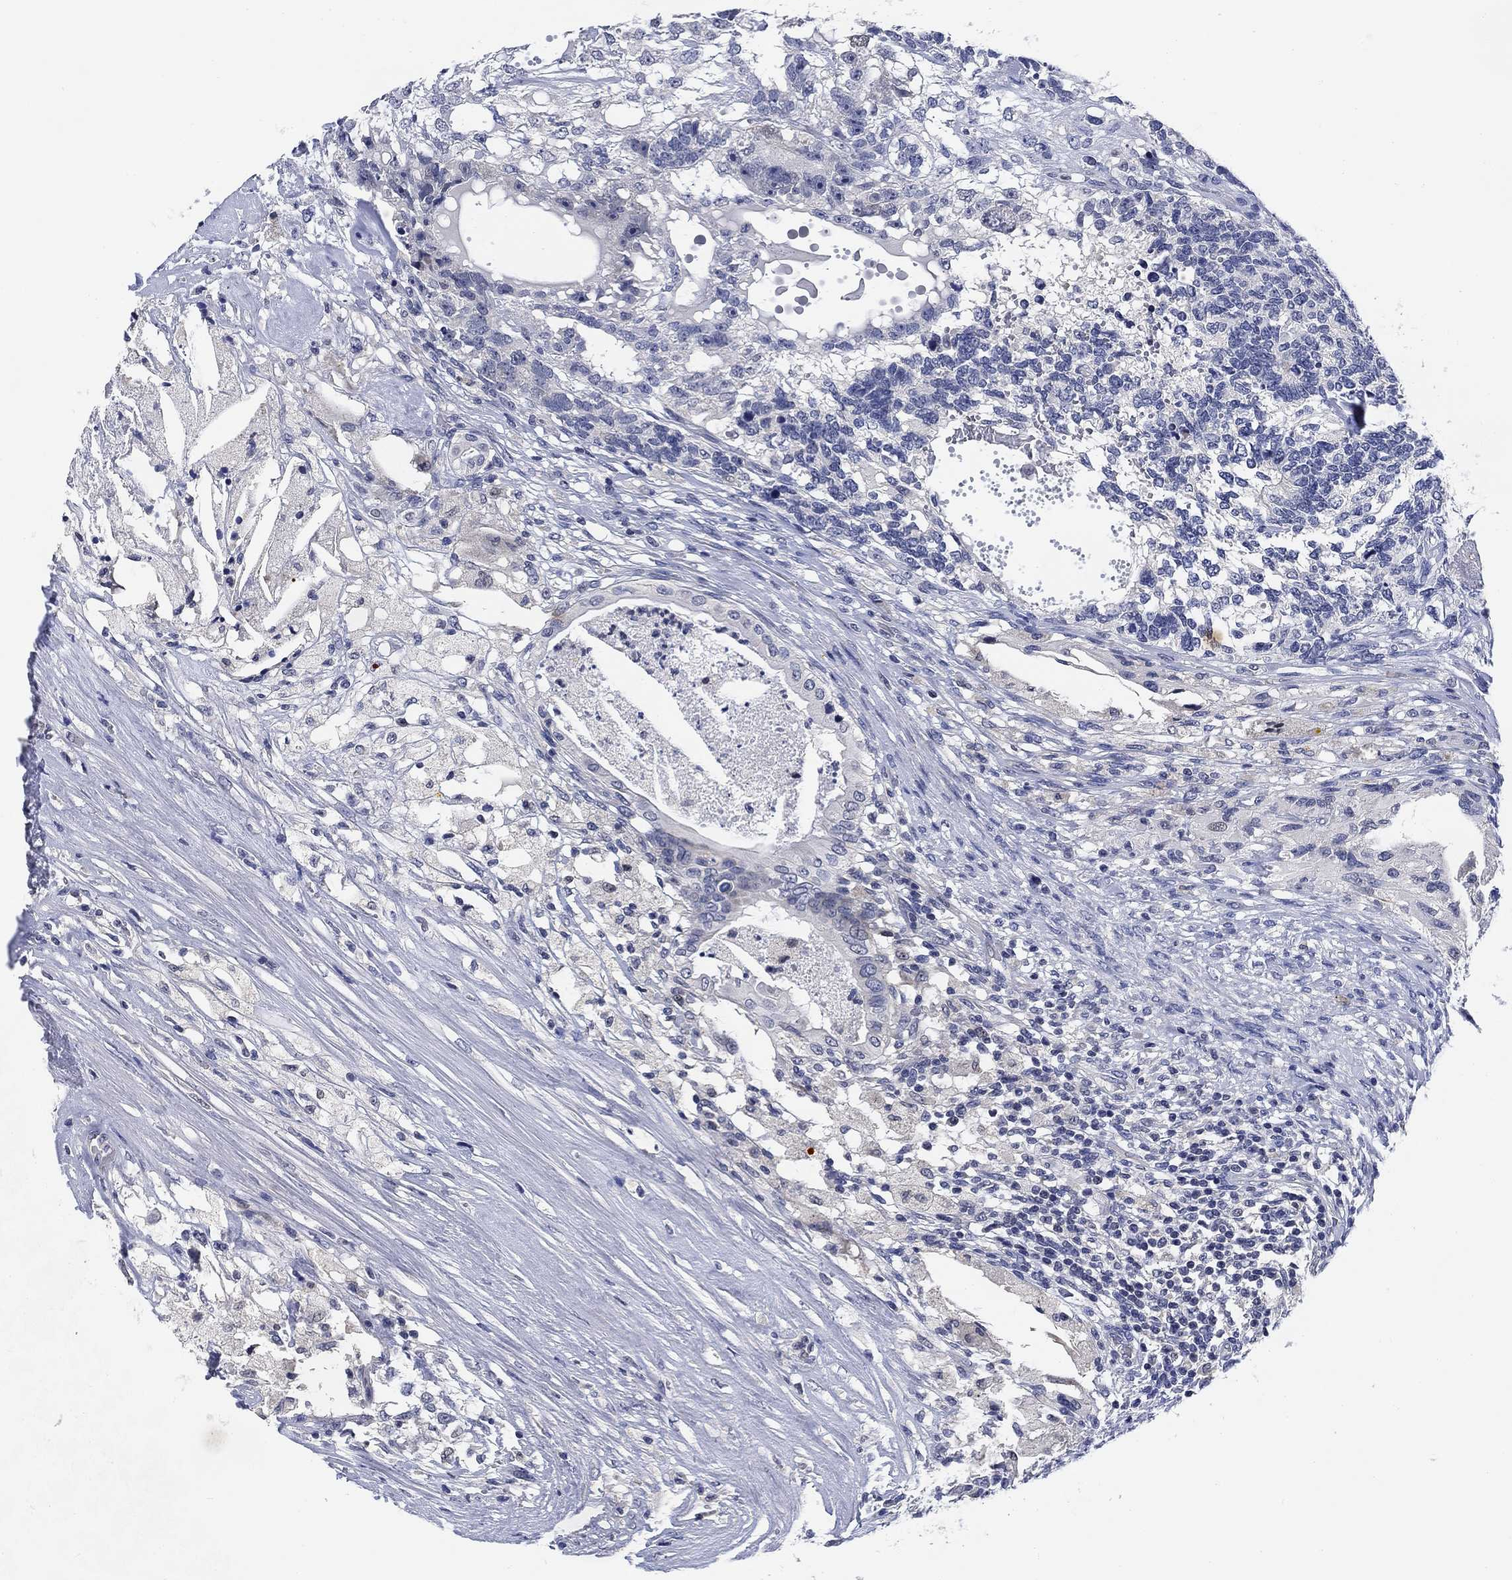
{"staining": {"intensity": "negative", "quantity": "none", "location": "none"}, "tissue": "testis cancer", "cell_type": "Tumor cells", "image_type": "cancer", "snomed": [{"axis": "morphology", "description": "Seminoma, NOS"}, {"axis": "morphology", "description": "Carcinoma, Embryonal, NOS"}, {"axis": "topography", "description": "Testis"}], "caption": "This is an IHC image of embryonal carcinoma (testis). There is no expression in tumor cells.", "gene": "DAZL", "patient": {"sex": "male", "age": 41}}